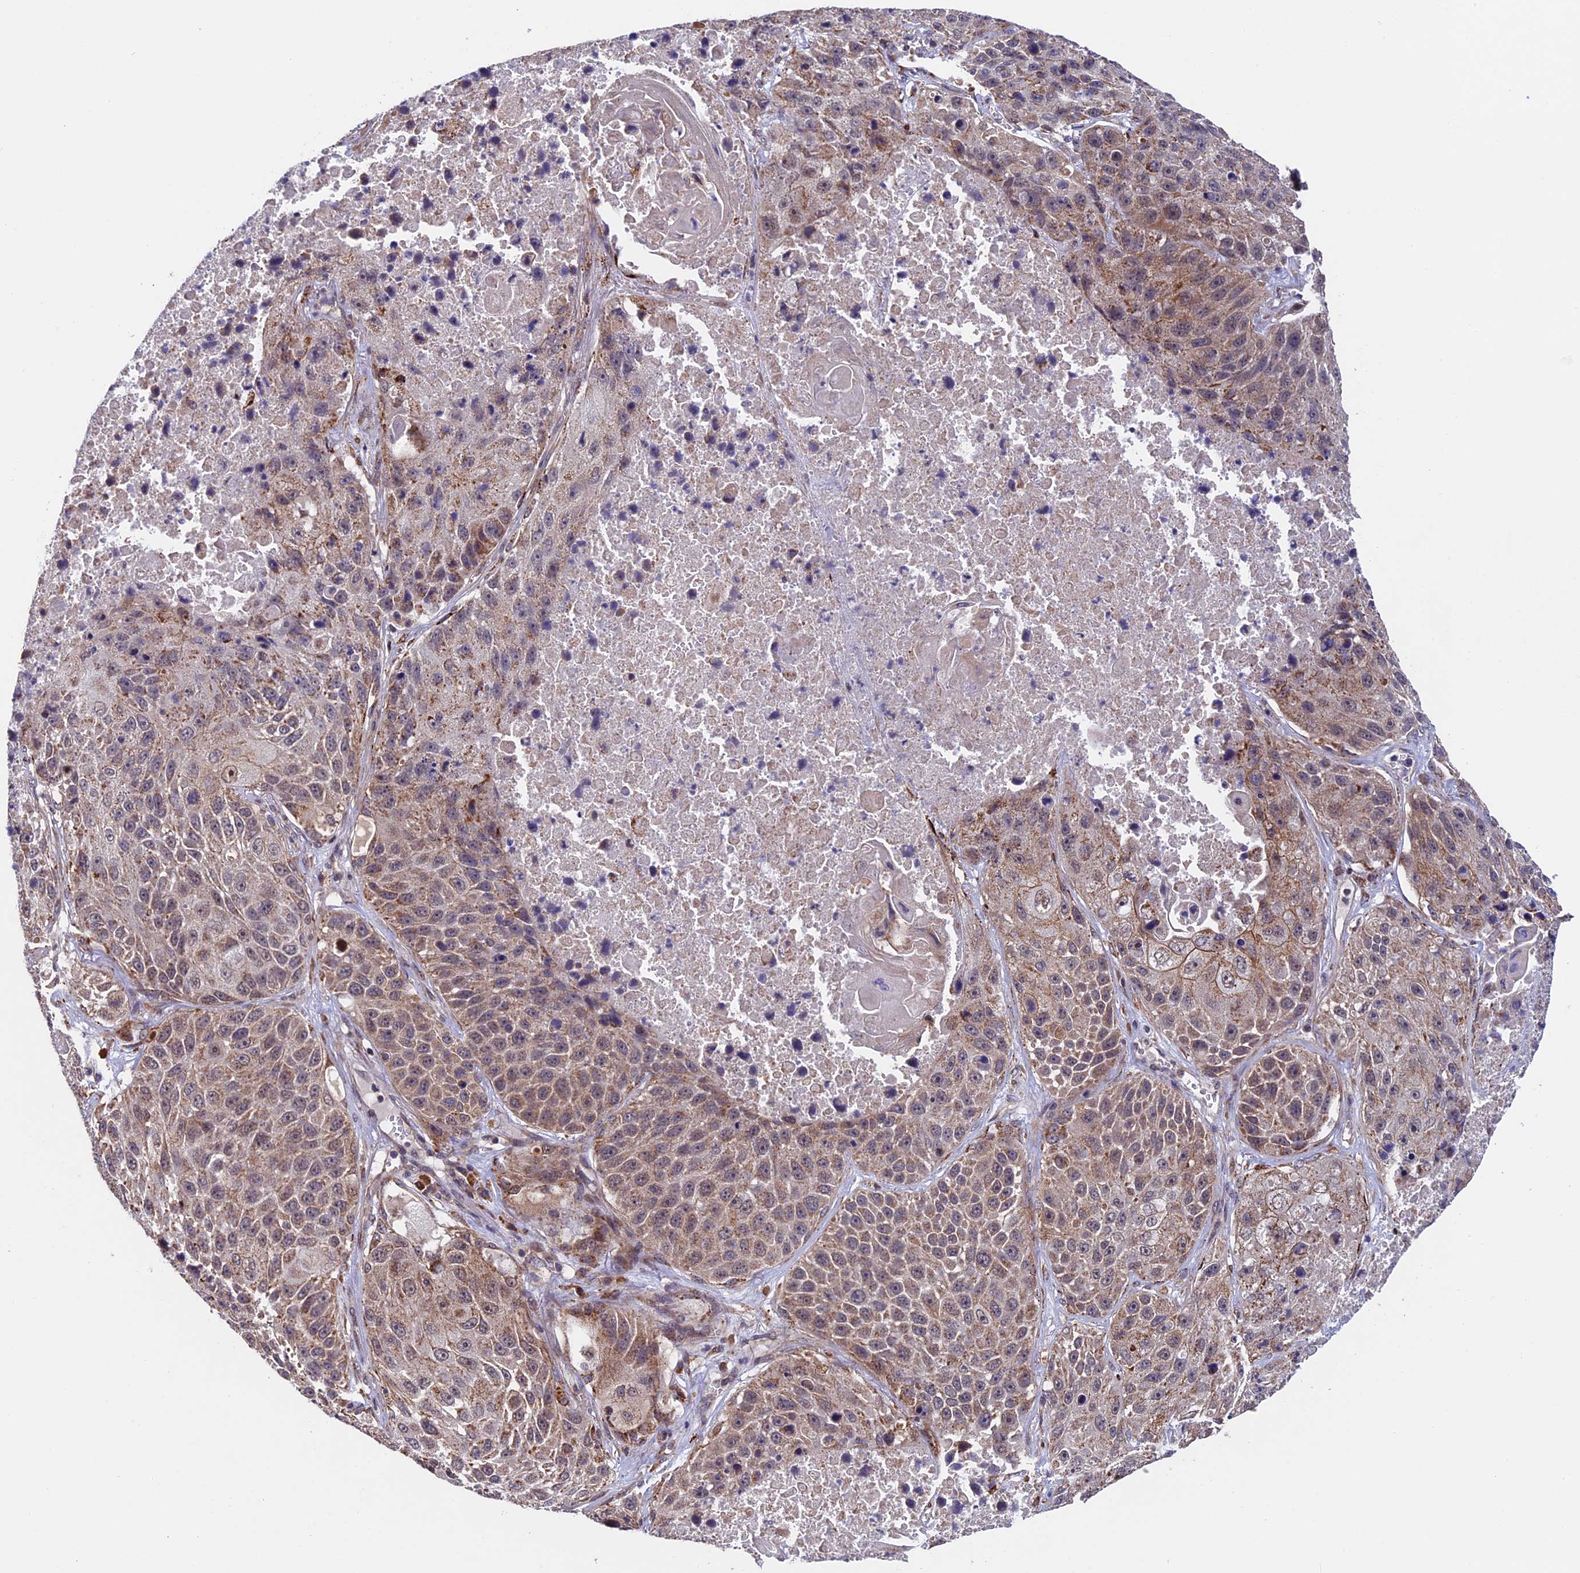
{"staining": {"intensity": "weak", "quantity": ">75%", "location": "cytoplasmic/membranous"}, "tissue": "lung cancer", "cell_type": "Tumor cells", "image_type": "cancer", "snomed": [{"axis": "morphology", "description": "Squamous cell carcinoma, NOS"}, {"axis": "topography", "description": "Lung"}], "caption": "The histopathology image reveals staining of squamous cell carcinoma (lung), revealing weak cytoplasmic/membranous protein expression (brown color) within tumor cells.", "gene": "RNF17", "patient": {"sex": "male", "age": 61}}